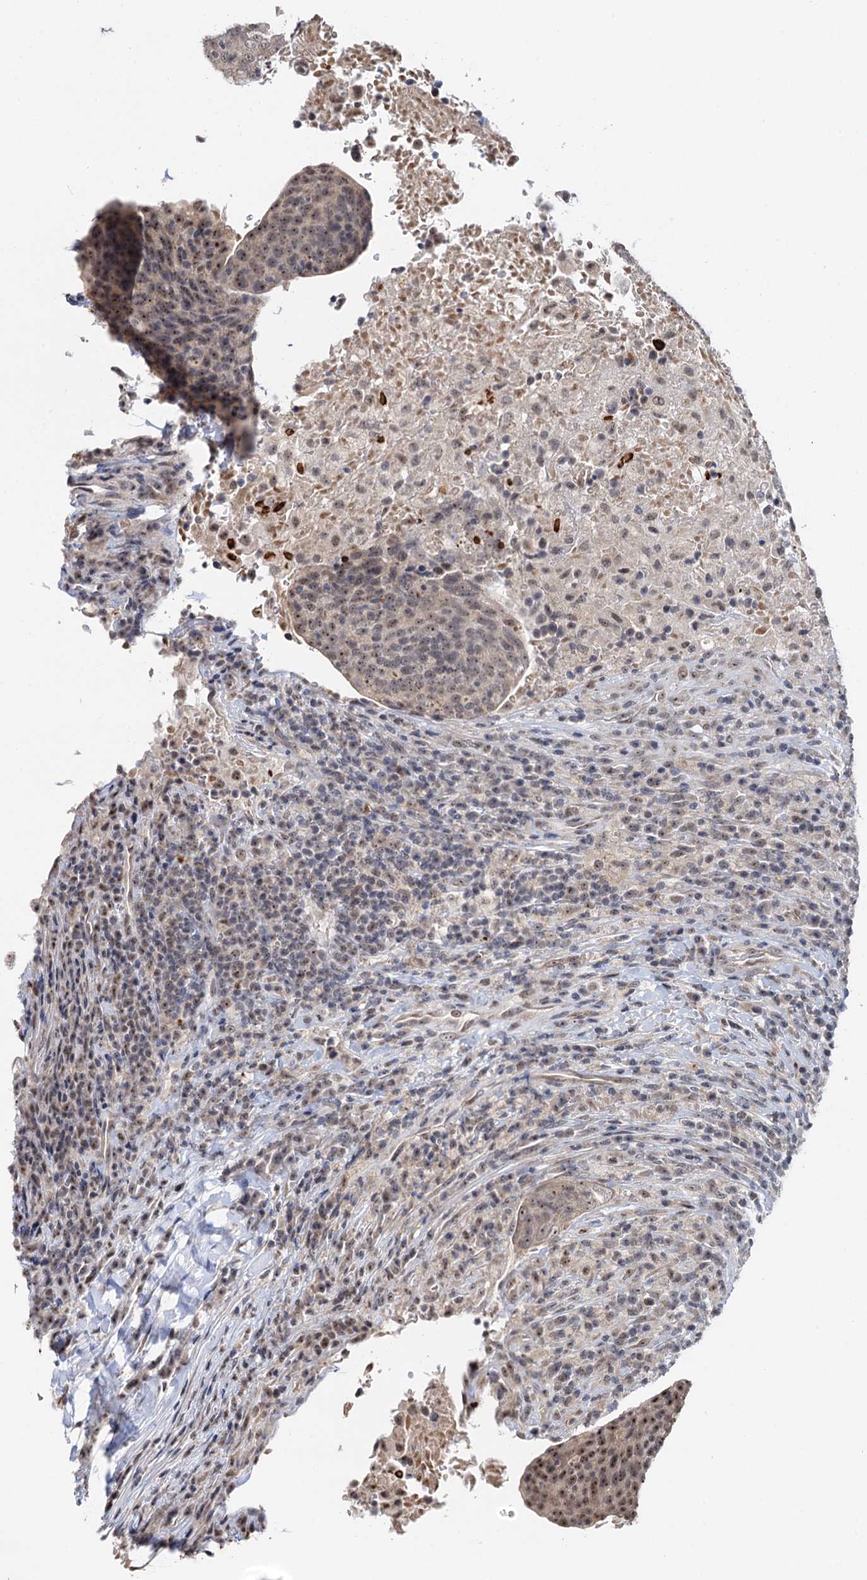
{"staining": {"intensity": "moderate", "quantity": ">75%", "location": "nuclear"}, "tissue": "head and neck cancer", "cell_type": "Tumor cells", "image_type": "cancer", "snomed": [{"axis": "morphology", "description": "Squamous cell carcinoma, NOS"}, {"axis": "morphology", "description": "Squamous cell carcinoma, metastatic, NOS"}, {"axis": "topography", "description": "Lymph node"}, {"axis": "topography", "description": "Head-Neck"}], "caption": "Brown immunohistochemical staining in human head and neck squamous cell carcinoma demonstrates moderate nuclear positivity in about >75% of tumor cells.", "gene": "NAT10", "patient": {"sex": "male", "age": 62}}